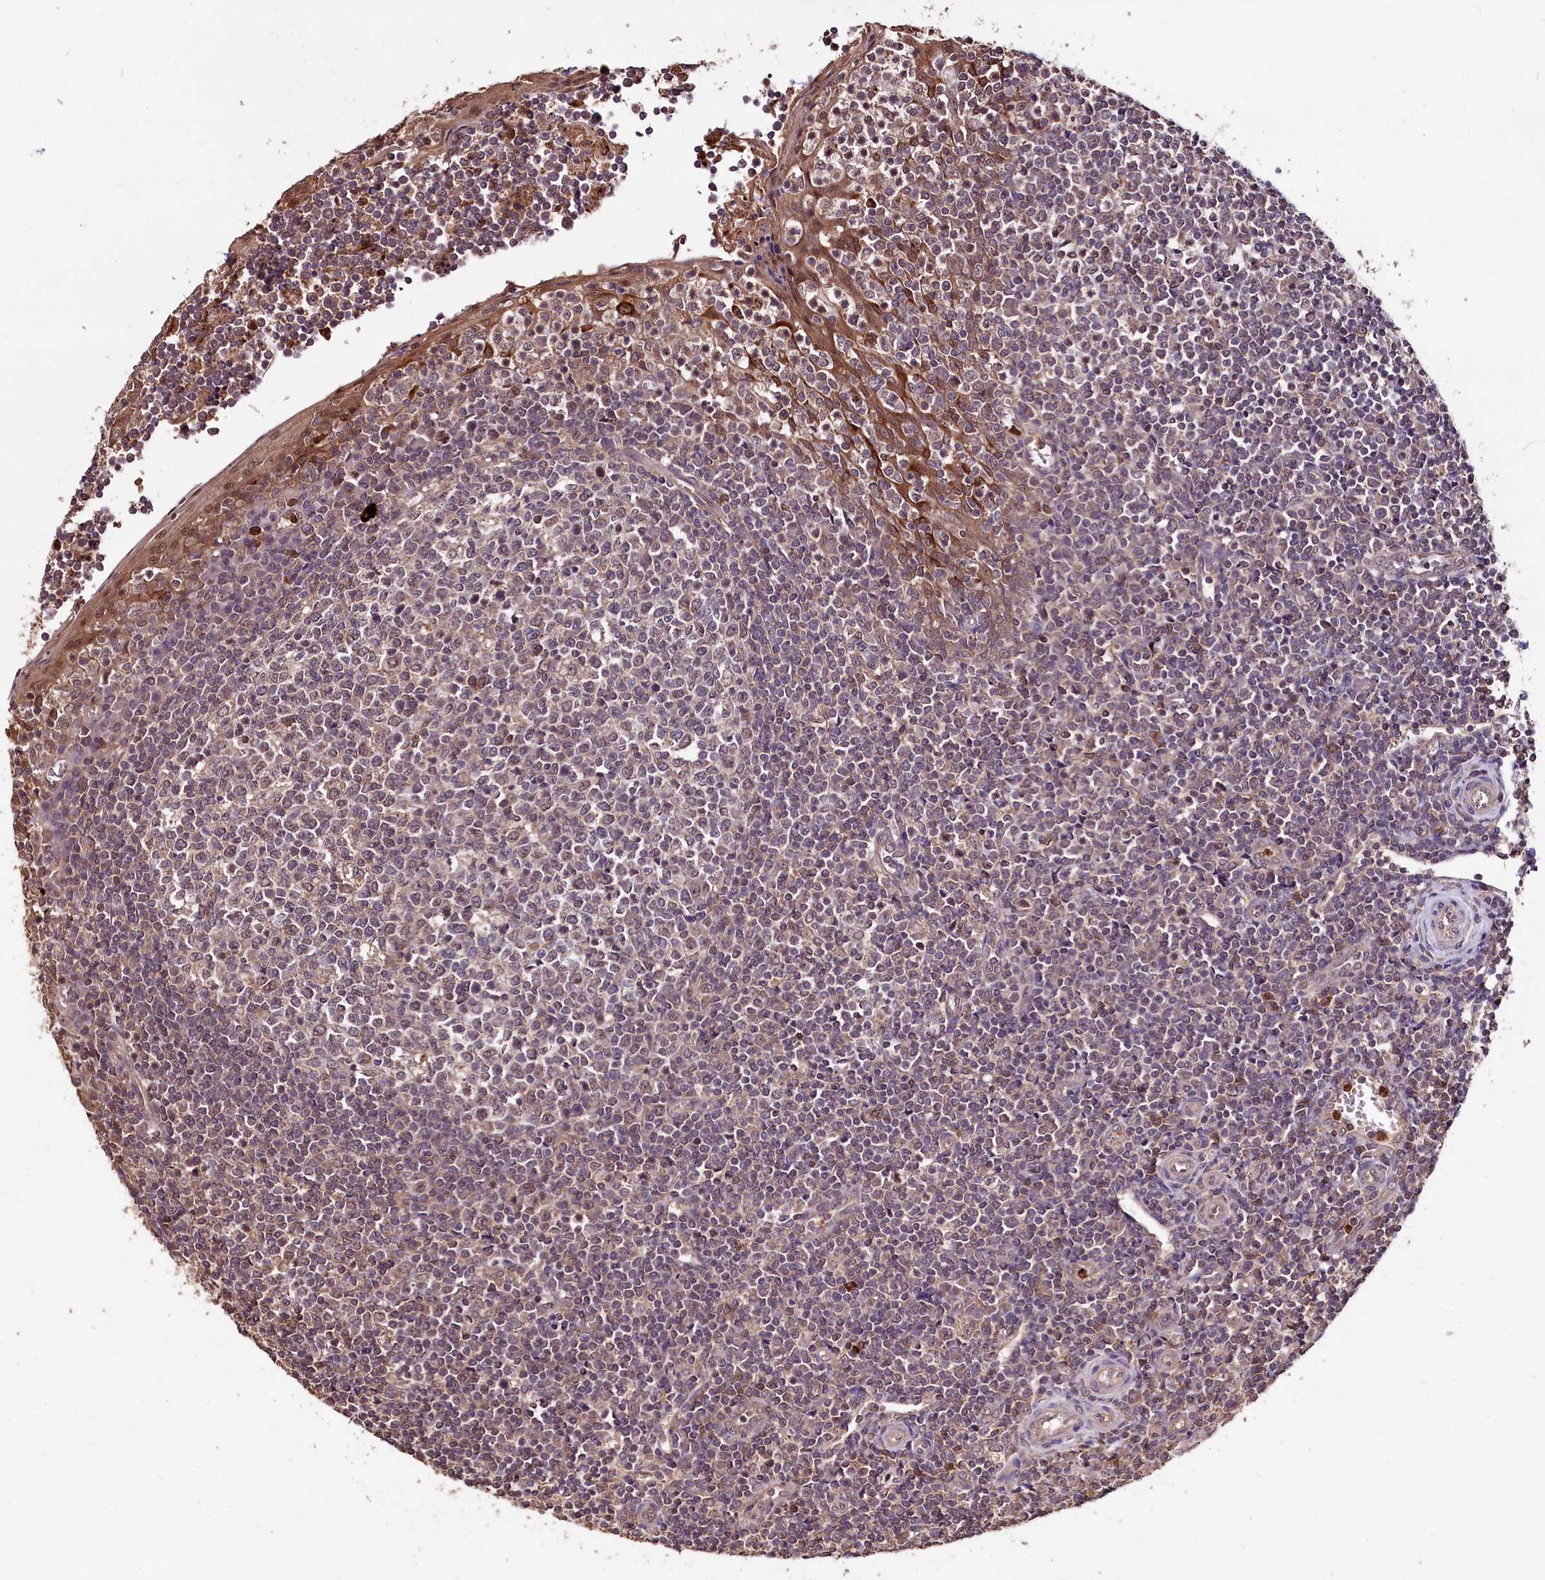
{"staining": {"intensity": "weak", "quantity": "25%-75%", "location": "nuclear"}, "tissue": "tonsil", "cell_type": "Germinal center cells", "image_type": "normal", "snomed": [{"axis": "morphology", "description": "Normal tissue, NOS"}, {"axis": "topography", "description": "Tonsil"}], "caption": "Benign tonsil demonstrates weak nuclear expression in approximately 25%-75% of germinal center cells, visualized by immunohistochemistry.", "gene": "KLRB1", "patient": {"sex": "female", "age": 19}}